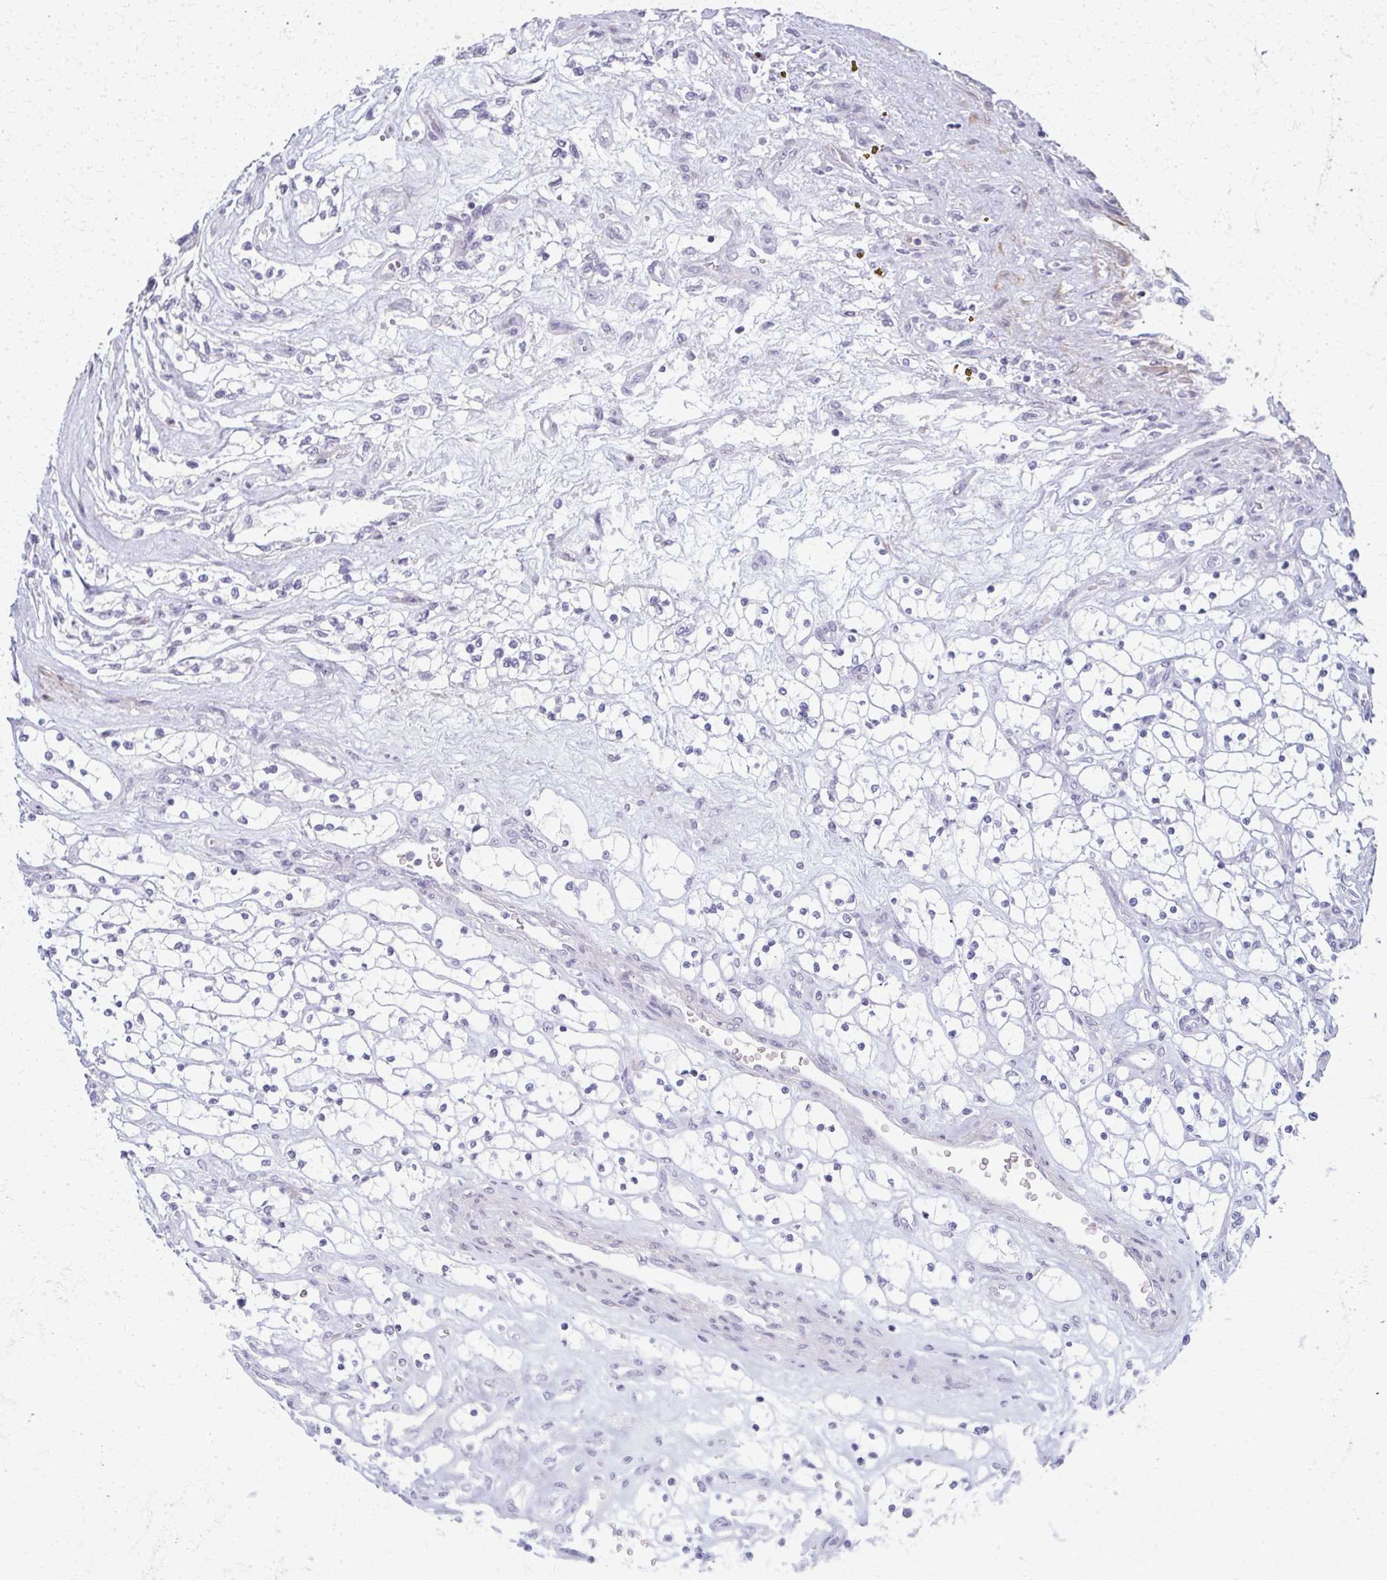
{"staining": {"intensity": "negative", "quantity": "none", "location": "none"}, "tissue": "renal cancer", "cell_type": "Tumor cells", "image_type": "cancer", "snomed": [{"axis": "morphology", "description": "Adenocarcinoma, NOS"}, {"axis": "topography", "description": "Kidney"}], "caption": "DAB (3,3'-diaminobenzidine) immunohistochemical staining of renal adenocarcinoma displays no significant staining in tumor cells.", "gene": "CA3", "patient": {"sex": "female", "age": 69}}